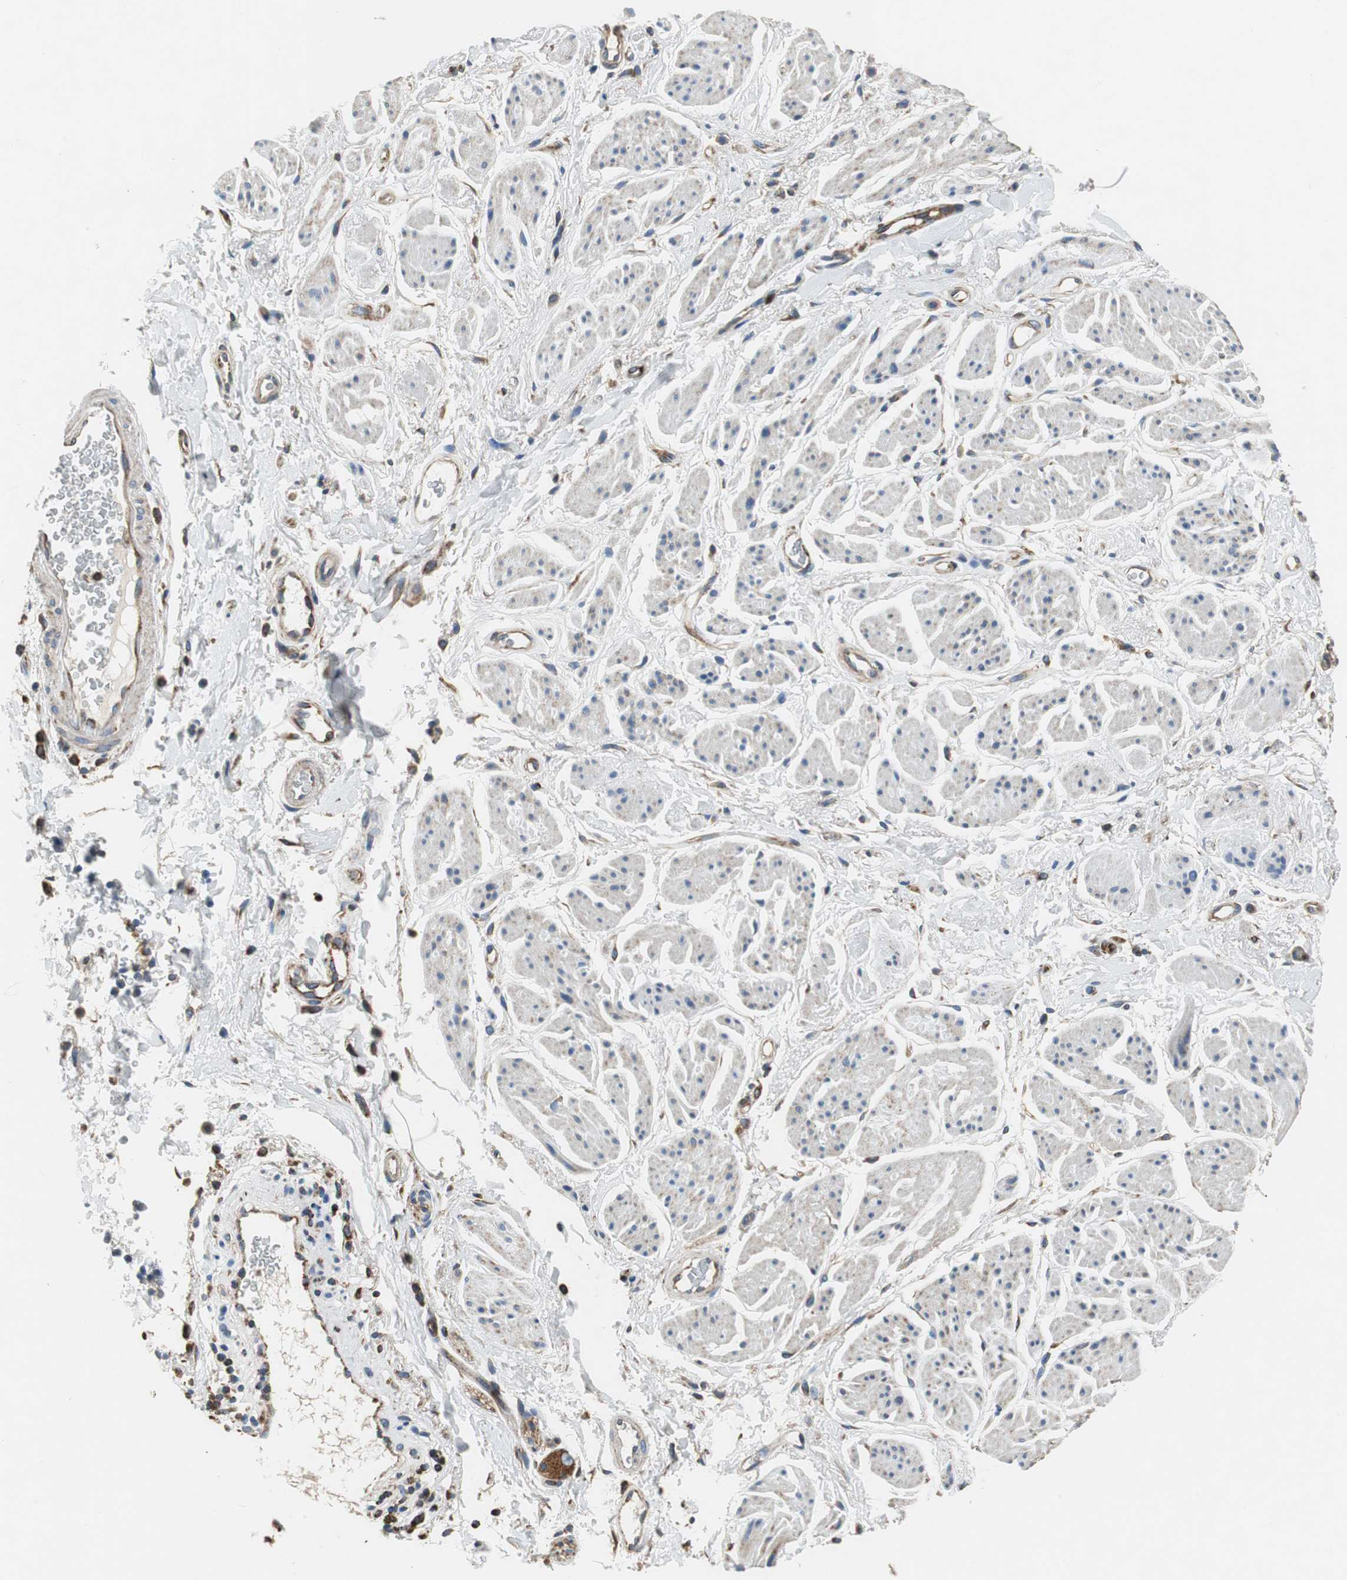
{"staining": {"intensity": "moderate", "quantity": ">75%", "location": "cytoplasmic/membranous"}, "tissue": "adipose tissue", "cell_type": "Adipocytes", "image_type": "normal", "snomed": [{"axis": "morphology", "description": "Normal tissue, NOS"}, {"axis": "topography", "description": "Soft tissue"}, {"axis": "topography", "description": "Peripheral nerve tissue"}], "caption": "Adipocytes display moderate cytoplasmic/membranous expression in about >75% of cells in unremarkable adipose tissue.", "gene": "GSTK1", "patient": {"sex": "female", "age": 71}}